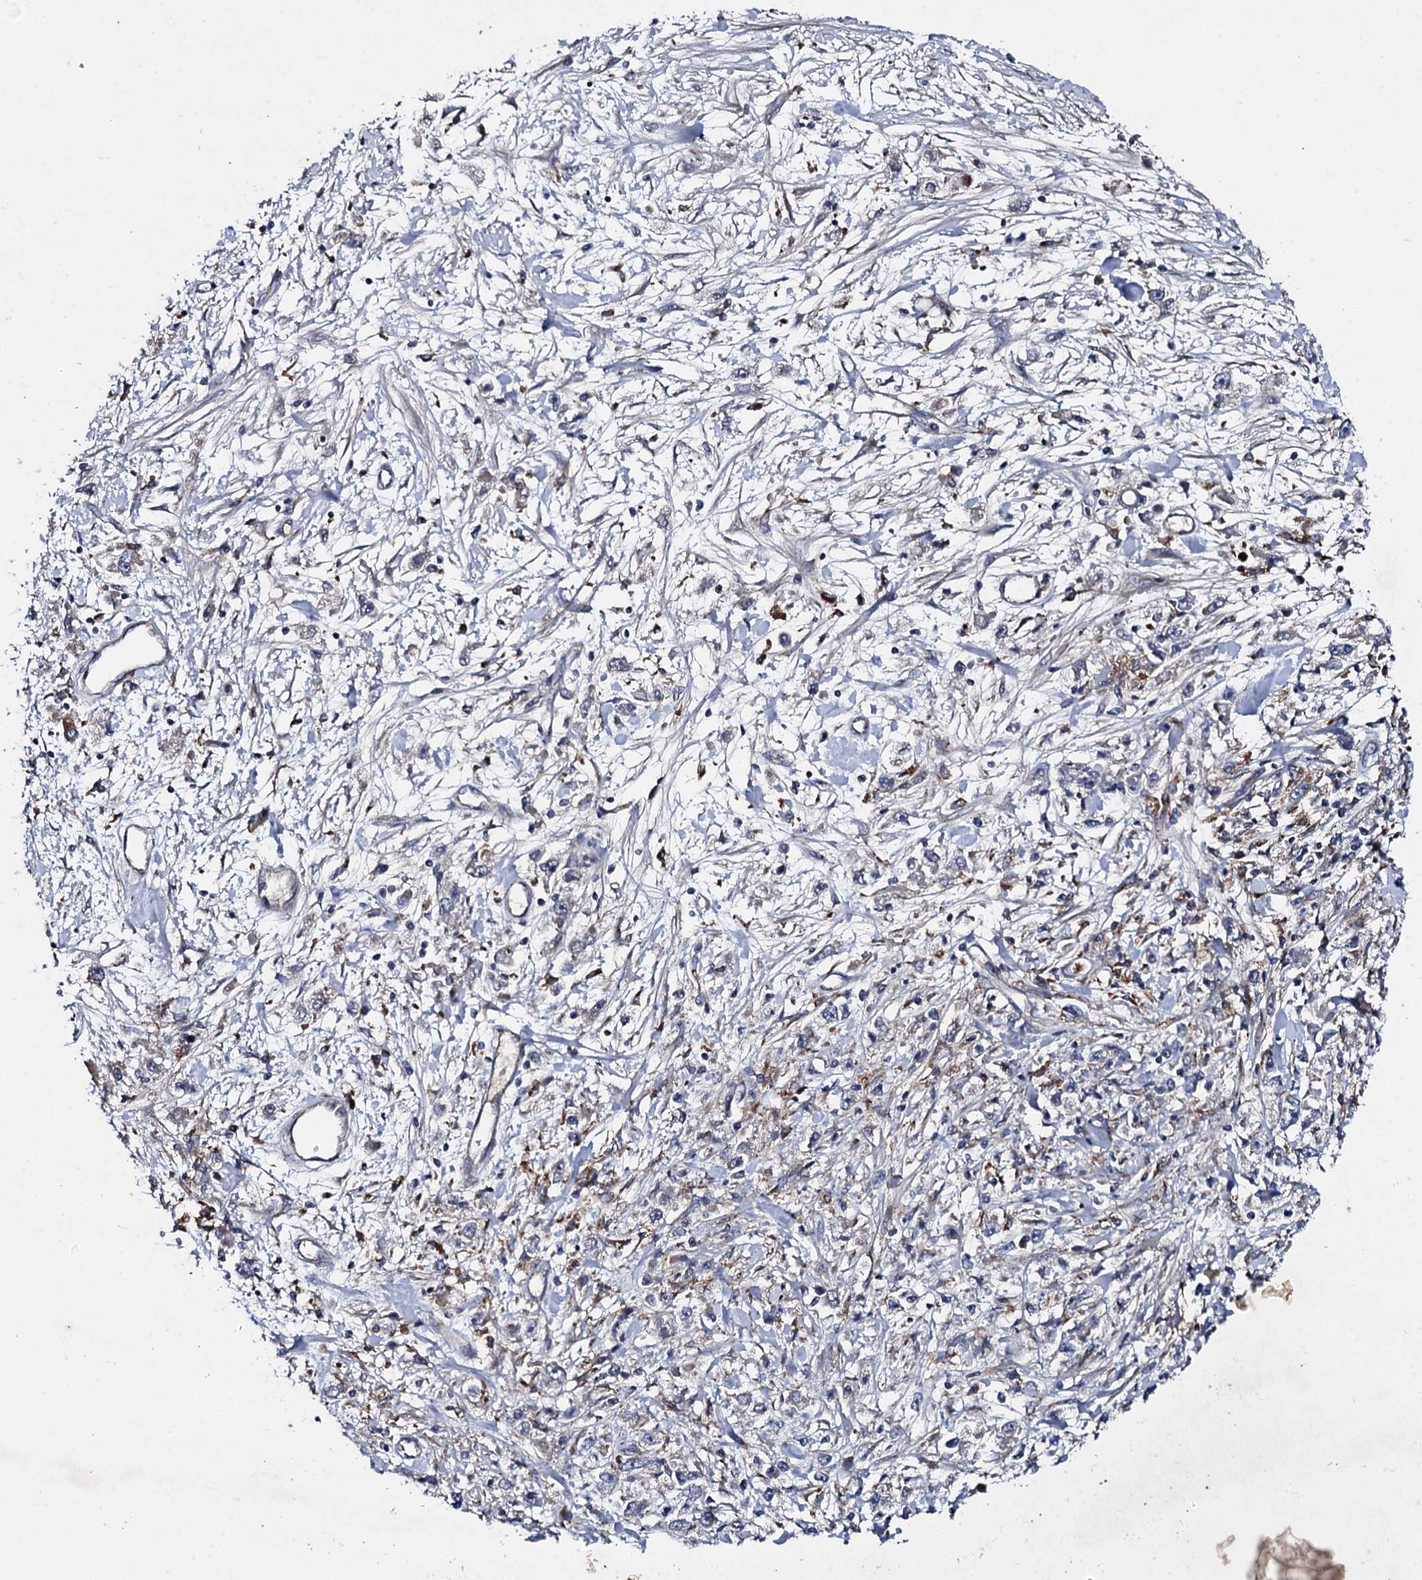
{"staining": {"intensity": "negative", "quantity": "none", "location": "none"}, "tissue": "stomach cancer", "cell_type": "Tumor cells", "image_type": "cancer", "snomed": [{"axis": "morphology", "description": "Adenocarcinoma, NOS"}, {"axis": "topography", "description": "Stomach"}], "caption": "Tumor cells show no significant protein positivity in adenocarcinoma (stomach). (Brightfield microscopy of DAB (3,3'-diaminobenzidine) immunohistochemistry (IHC) at high magnification).", "gene": "LRRC28", "patient": {"sex": "female", "age": 59}}